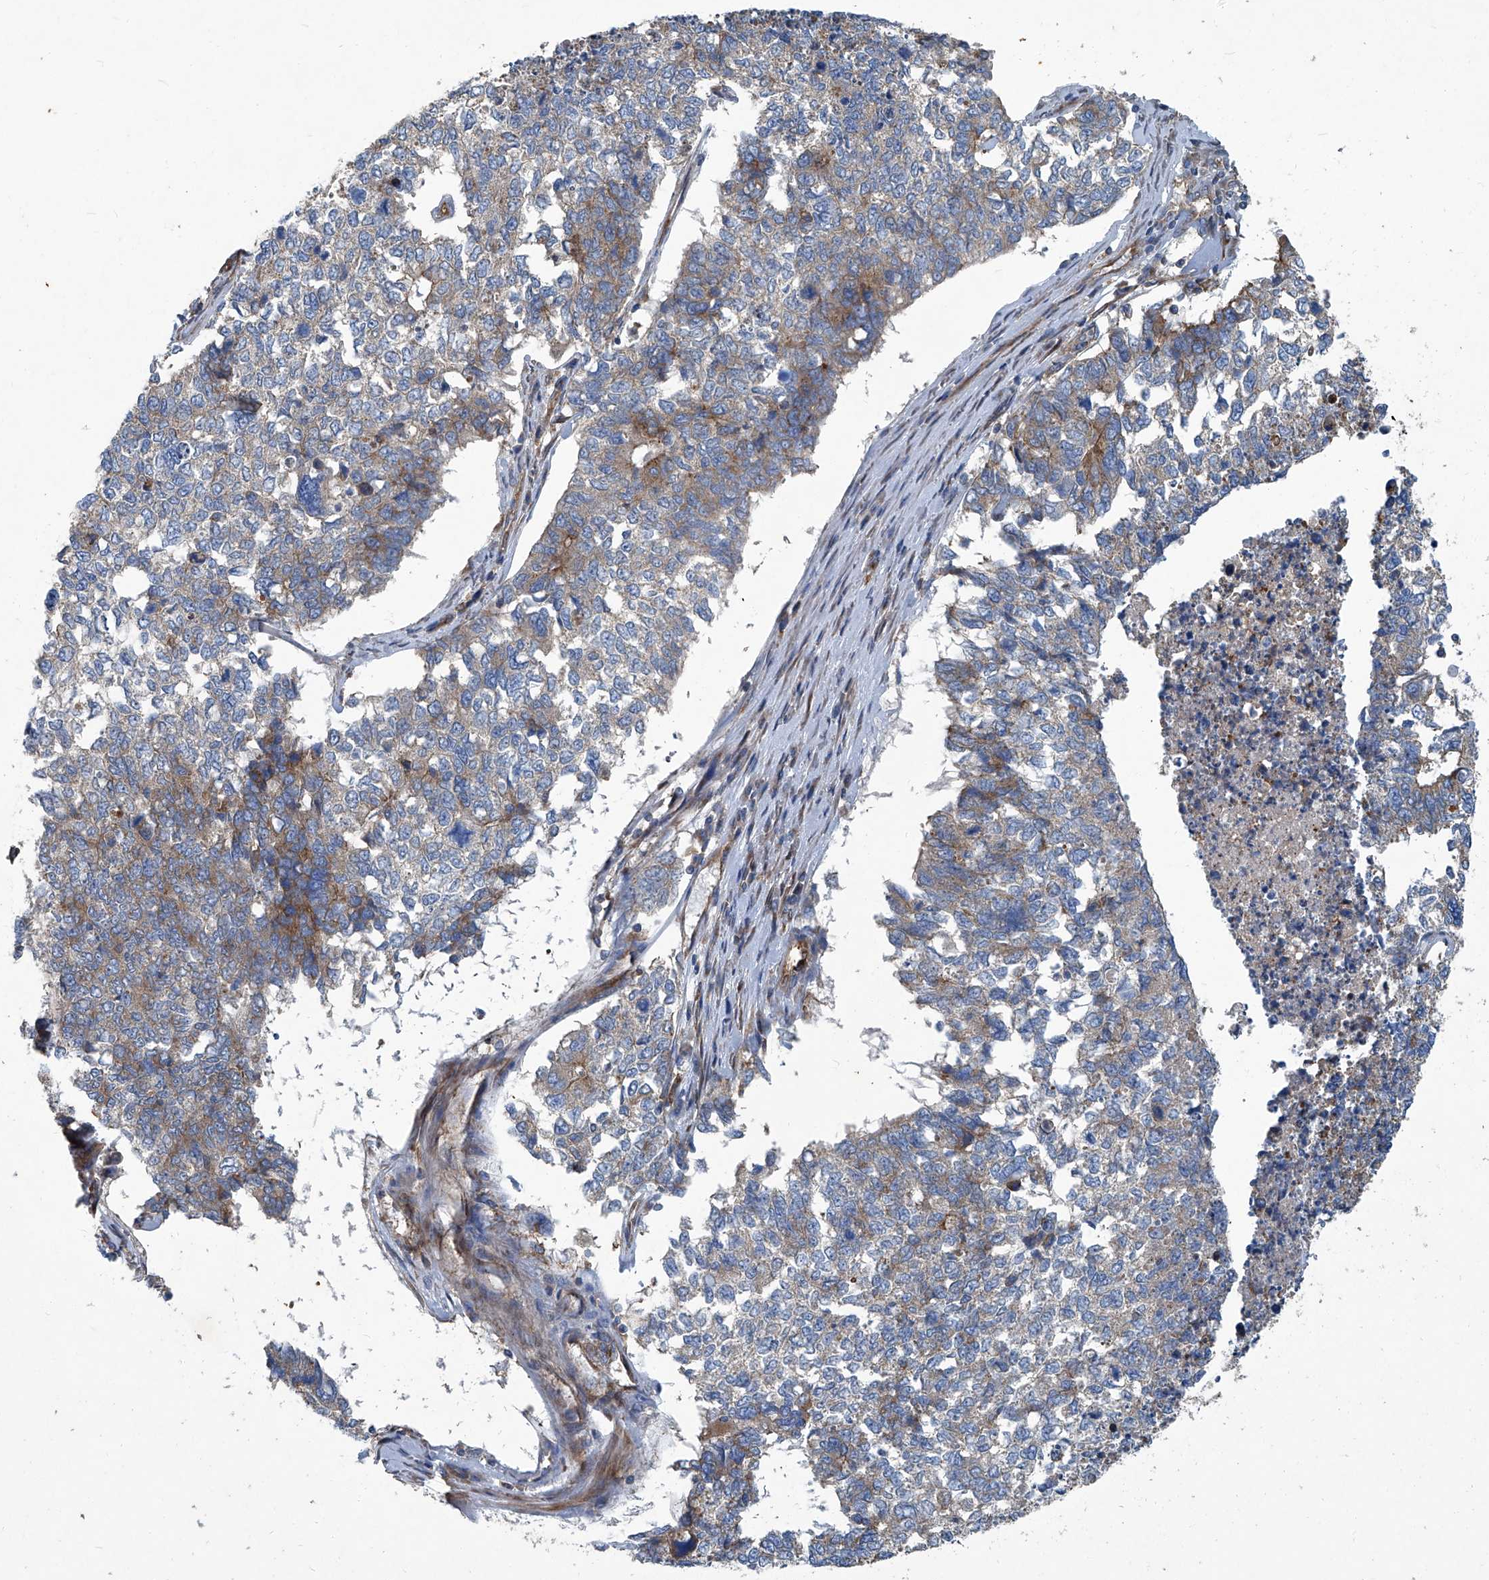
{"staining": {"intensity": "moderate", "quantity": "<25%", "location": "cytoplasmic/membranous"}, "tissue": "cervical cancer", "cell_type": "Tumor cells", "image_type": "cancer", "snomed": [{"axis": "morphology", "description": "Squamous cell carcinoma, NOS"}, {"axis": "topography", "description": "Cervix"}], "caption": "High-power microscopy captured an immunohistochemistry (IHC) histopathology image of squamous cell carcinoma (cervical), revealing moderate cytoplasmic/membranous positivity in approximately <25% of tumor cells.", "gene": "PIGH", "patient": {"sex": "female", "age": 63}}